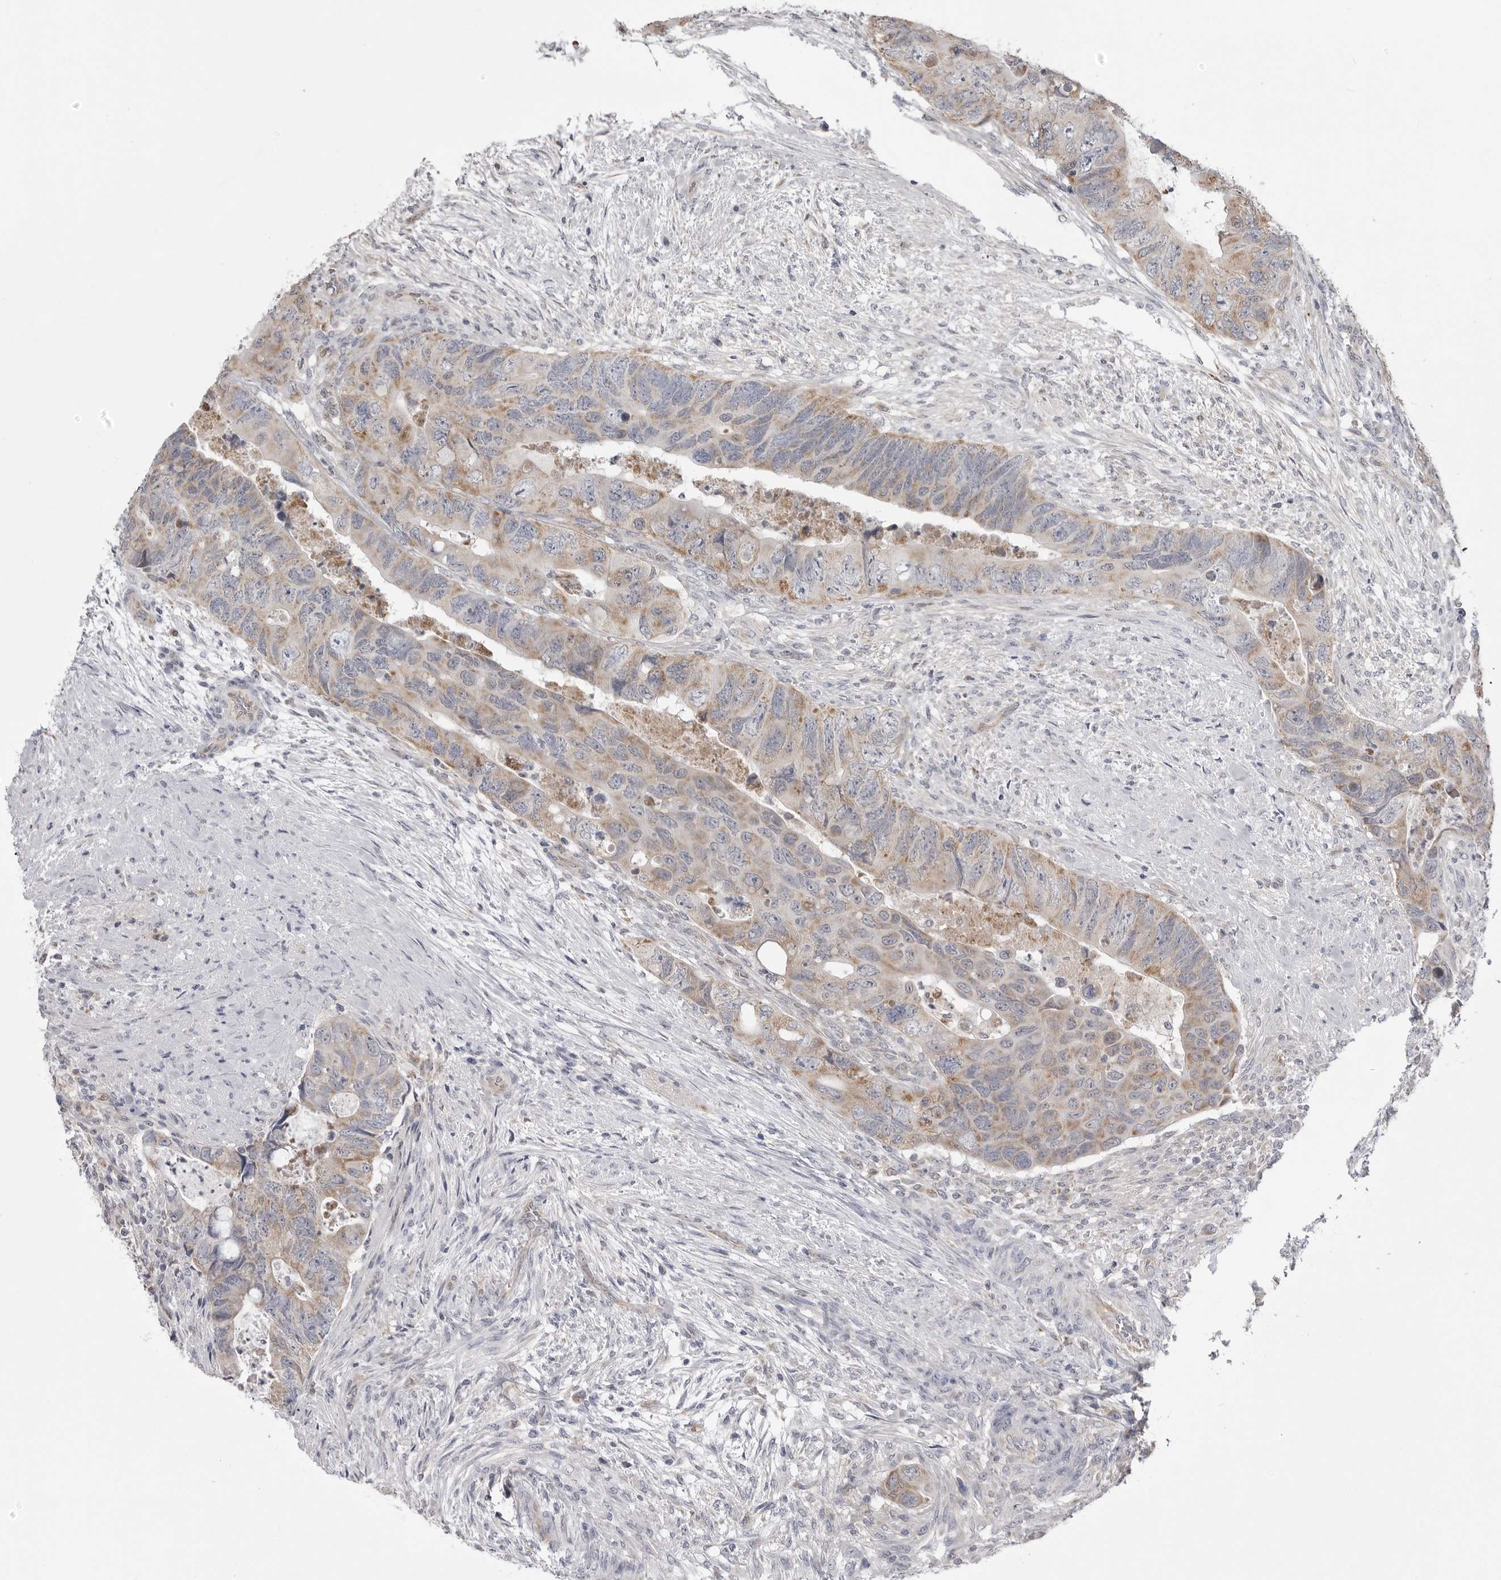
{"staining": {"intensity": "weak", "quantity": ">75%", "location": "cytoplasmic/membranous"}, "tissue": "colorectal cancer", "cell_type": "Tumor cells", "image_type": "cancer", "snomed": [{"axis": "morphology", "description": "Adenocarcinoma, NOS"}, {"axis": "topography", "description": "Rectum"}], "caption": "A low amount of weak cytoplasmic/membranous staining is identified in about >75% of tumor cells in adenocarcinoma (colorectal) tissue. The protein of interest is shown in brown color, while the nuclei are stained blue.", "gene": "FH", "patient": {"sex": "male", "age": 63}}